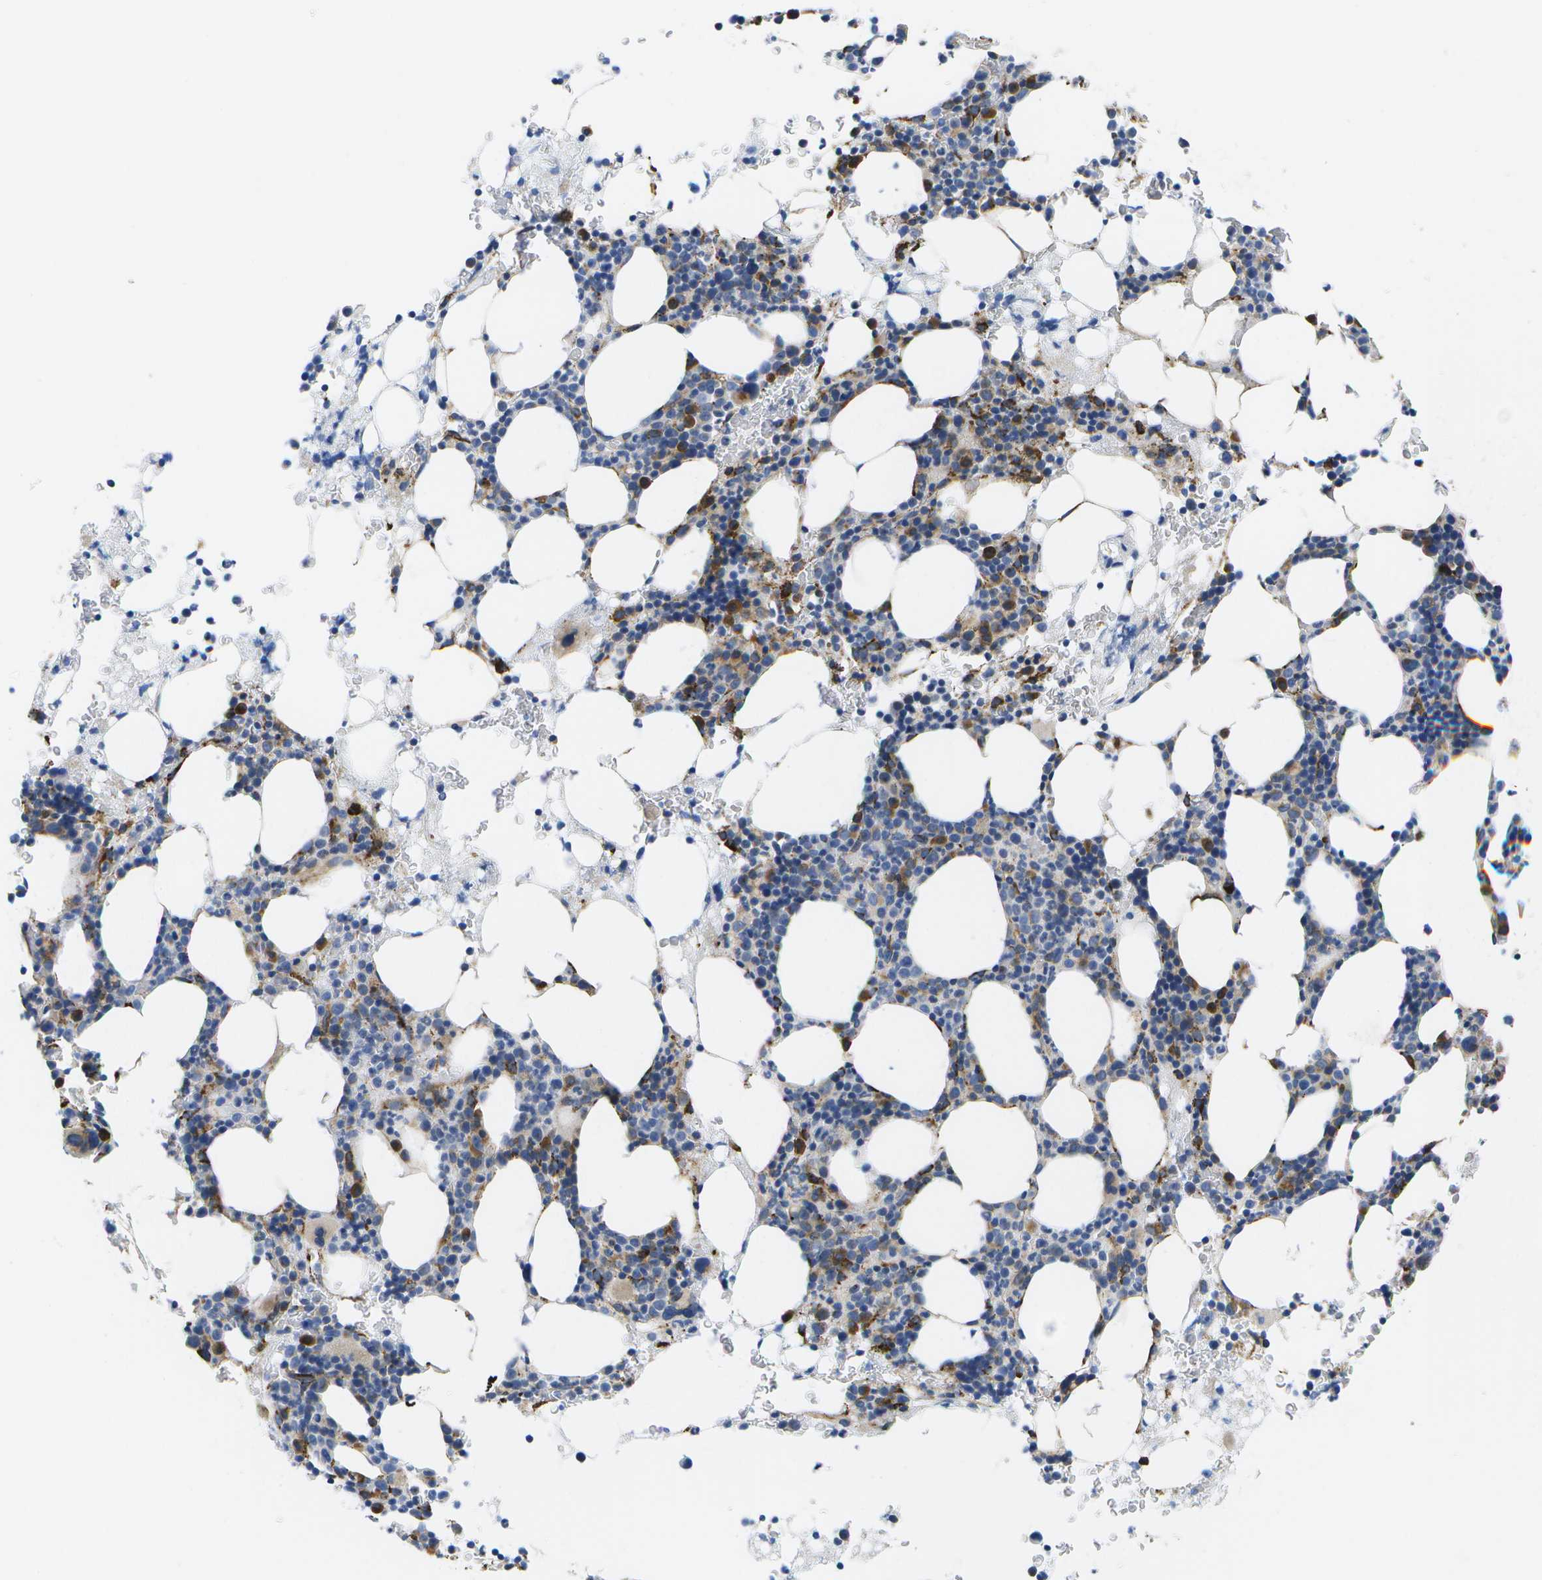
{"staining": {"intensity": "moderate", "quantity": "25%-75%", "location": "cytoplasmic/membranous"}, "tissue": "bone marrow", "cell_type": "Hematopoietic cells", "image_type": "normal", "snomed": [{"axis": "morphology", "description": "Normal tissue, NOS"}, {"axis": "morphology", "description": "Inflammation, NOS"}, {"axis": "topography", "description": "Bone marrow"}], "caption": "Protein staining by immunohistochemistry (IHC) demonstrates moderate cytoplasmic/membranous staining in approximately 25%-75% of hematopoietic cells in unremarkable bone marrow. The protein is stained brown, and the nuclei are stained in blue (DAB IHC with brightfield microscopy, high magnification).", "gene": "ZDHHC17", "patient": {"sex": "female", "age": 84}}